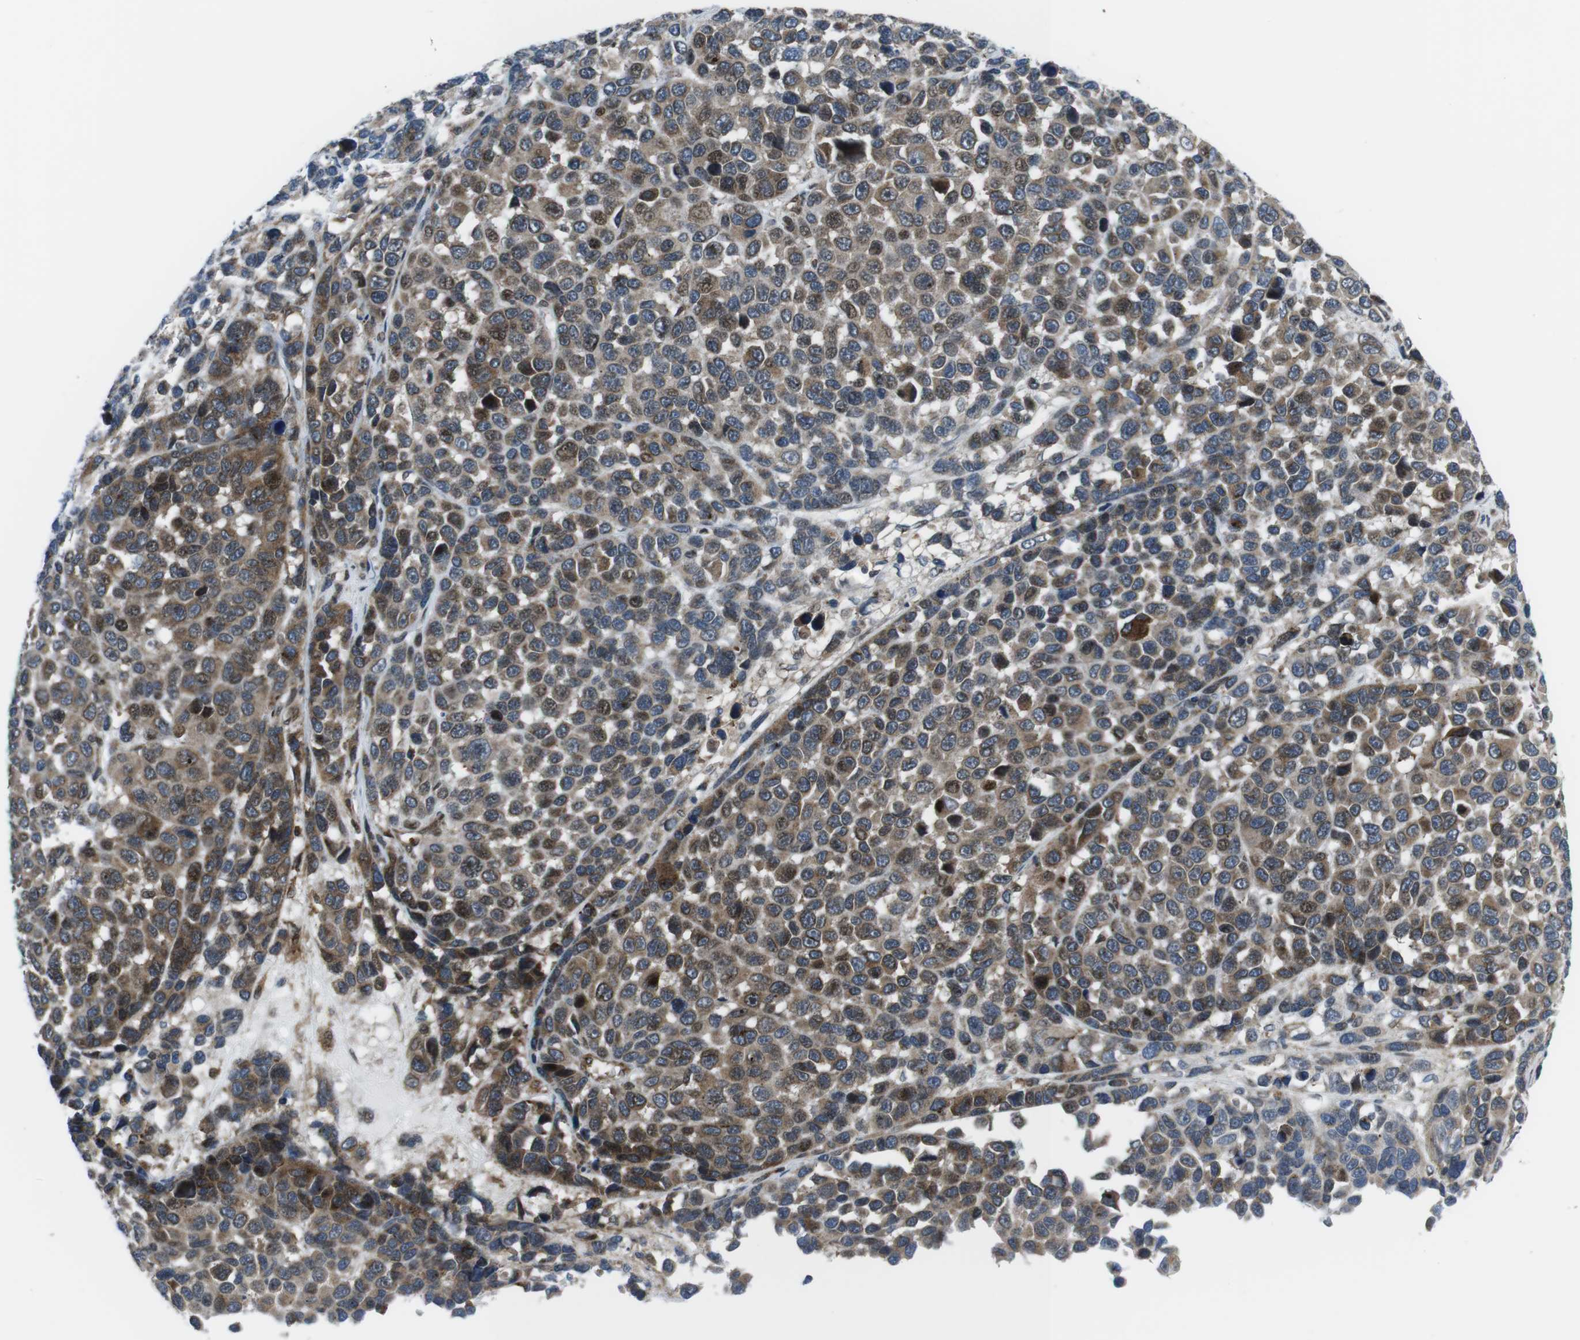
{"staining": {"intensity": "moderate", "quantity": ">75%", "location": "cytoplasmic/membranous,nuclear"}, "tissue": "melanoma", "cell_type": "Tumor cells", "image_type": "cancer", "snomed": [{"axis": "morphology", "description": "Malignant melanoma, NOS"}, {"axis": "topography", "description": "Skin"}], "caption": "Human melanoma stained for a protein (brown) demonstrates moderate cytoplasmic/membranous and nuclear positive staining in approximately >75% of tumor cells.", "gene": "CUL7", "patient": {"sex": "male", "age": 53}}